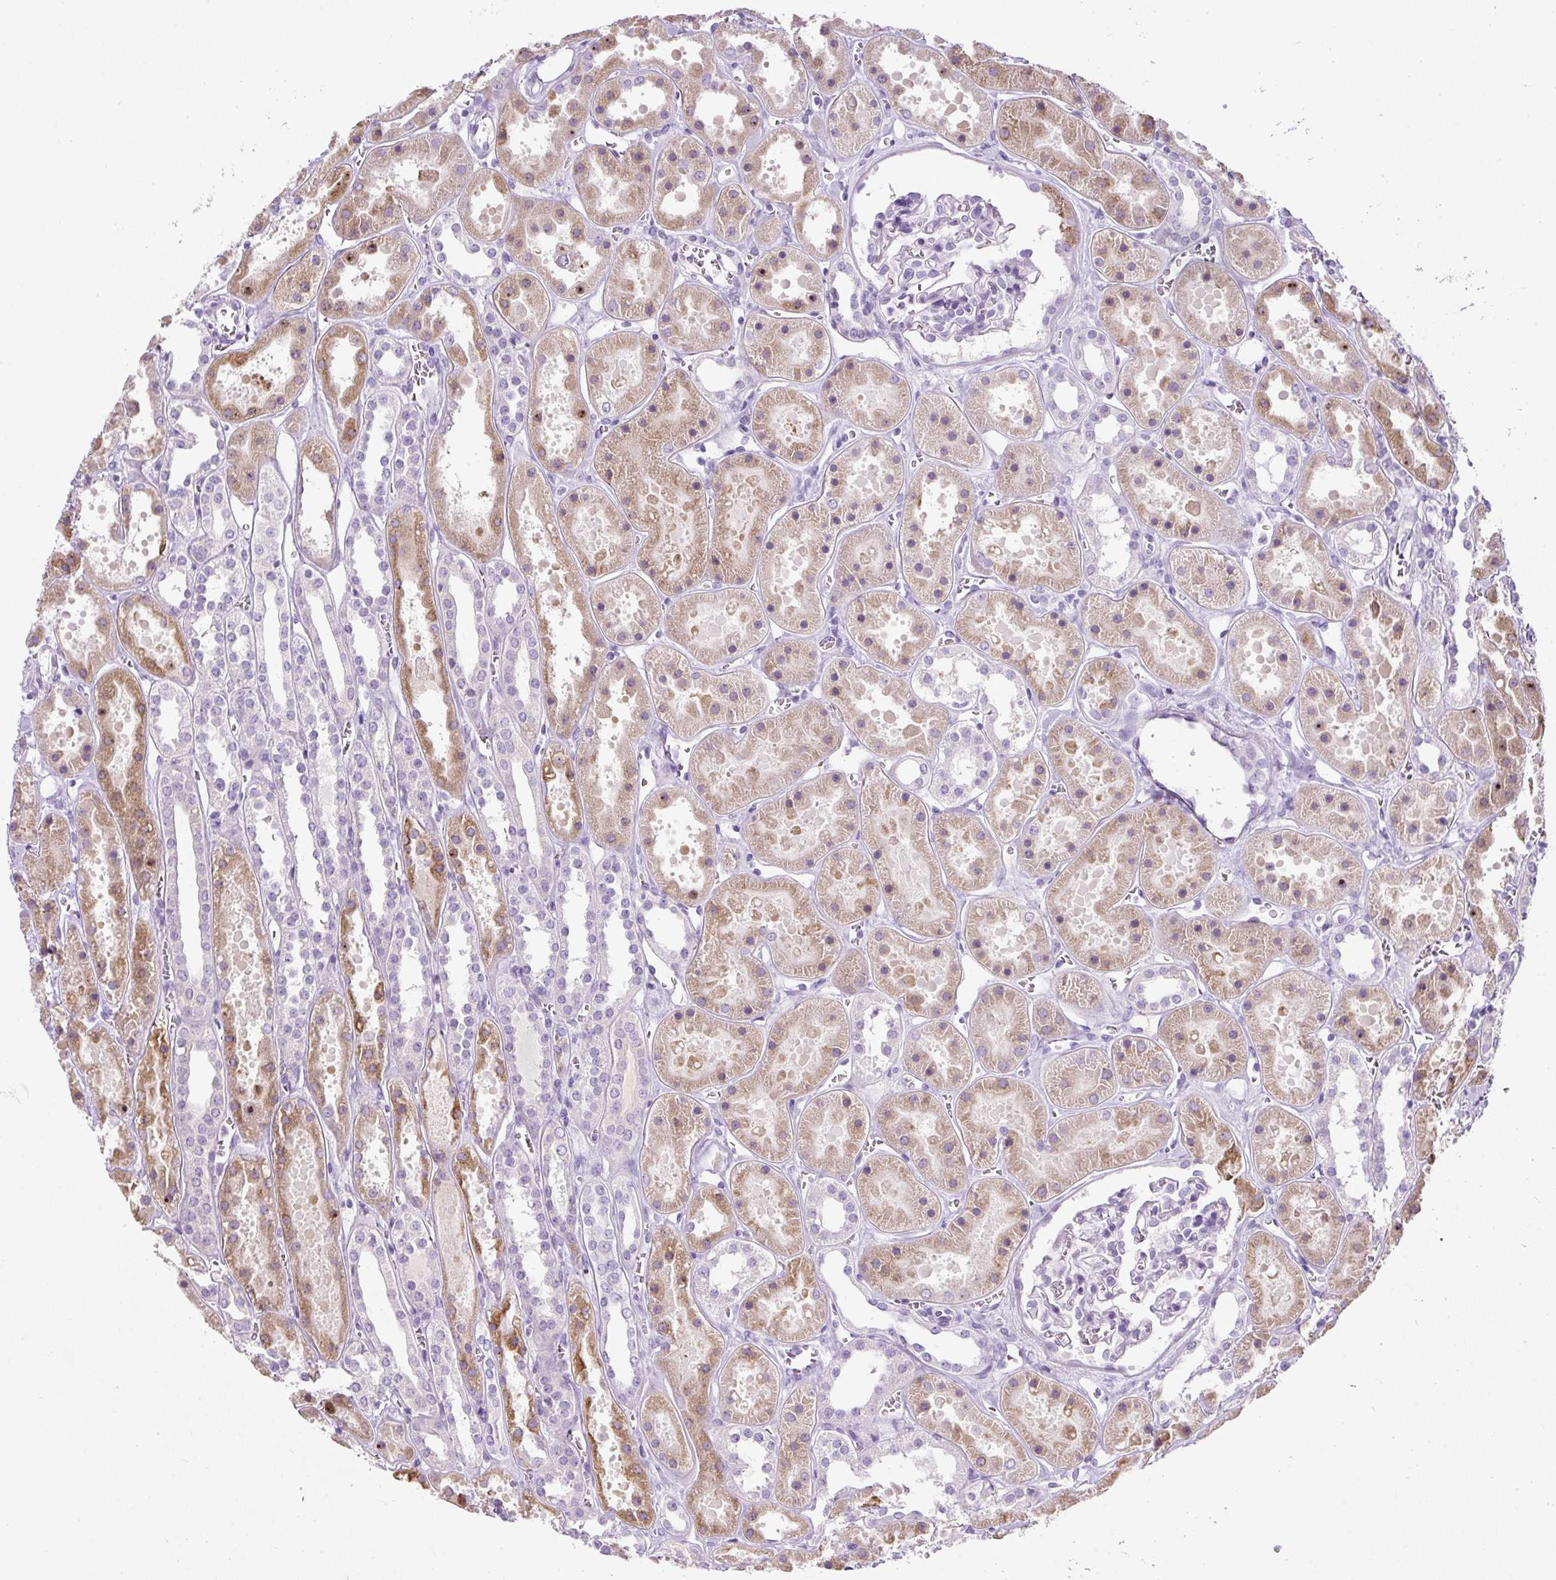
{"staining": {"intensity": "negative", "quantity": "none", "location": "none"}, "tissue": "kidney", "cell_type": "Cells in glomeruli", "image_type": "normal", "snomed": [{"axis": "morphology", "description": "Normal tissue, NOS"}, {"axis": "topography", "description": "Kidney"}], "caption": "A micrograph of human kidney is negative for staining in cells in glomeruli.", "gene": "COL9A2", "patient": {"sex": "female", "age": 41}}